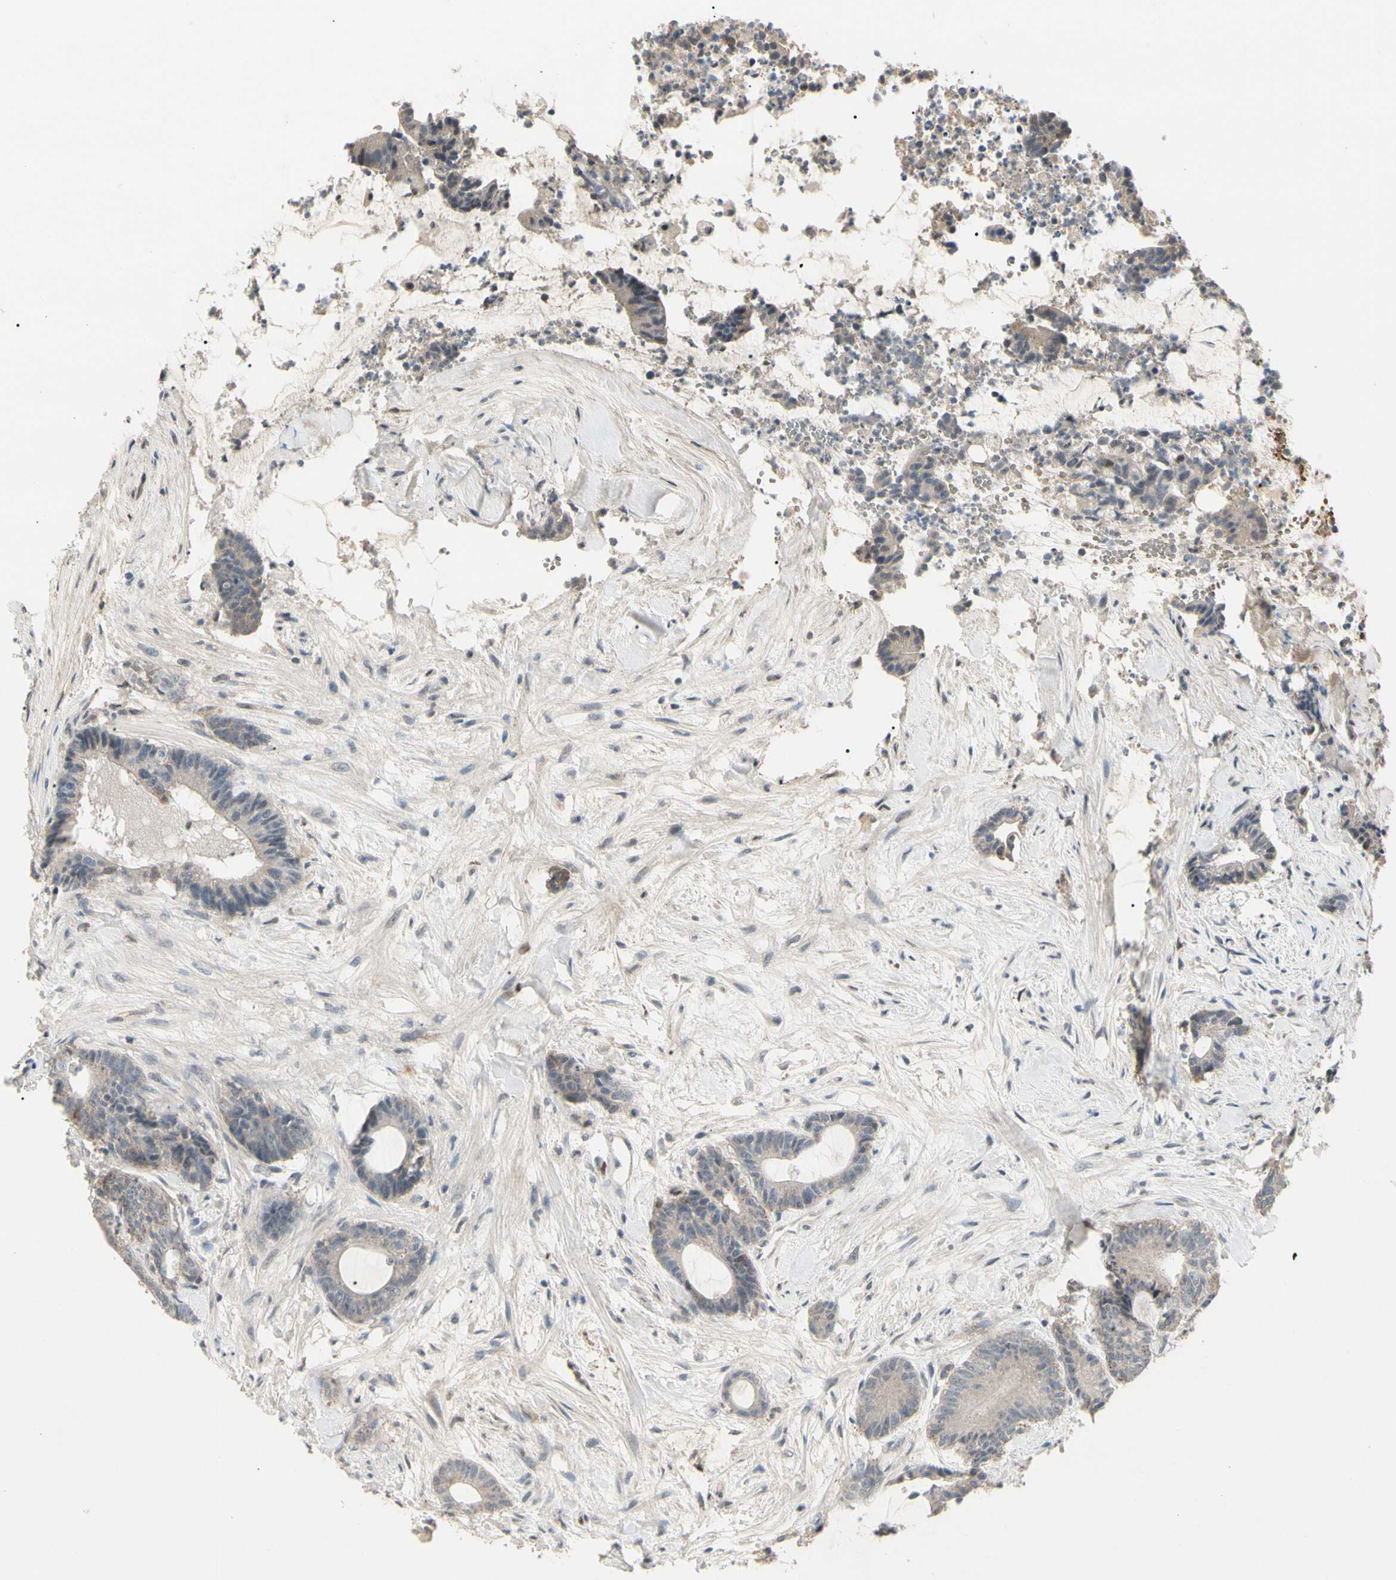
{"staining": {"intensity": "negative", "quantity": "none", "location": "none"}, "tissue": "colorectal cancer", "cell_type": "Tumor cells", "image_type": "cancer", "snomed": [{"axis": "morphology", "description": "Adenocarcinoma, NOS"}, {"axis": "topography", "description": "Colon"}], "caption": "Immunohistochemical staining of human colorectal cancer (adenocarcinoma) shows no significant expression in tumor cells. Nuclei are stained in blue.", "gene": "GREM1", "patient": {"sex": "female", "age": 84}}